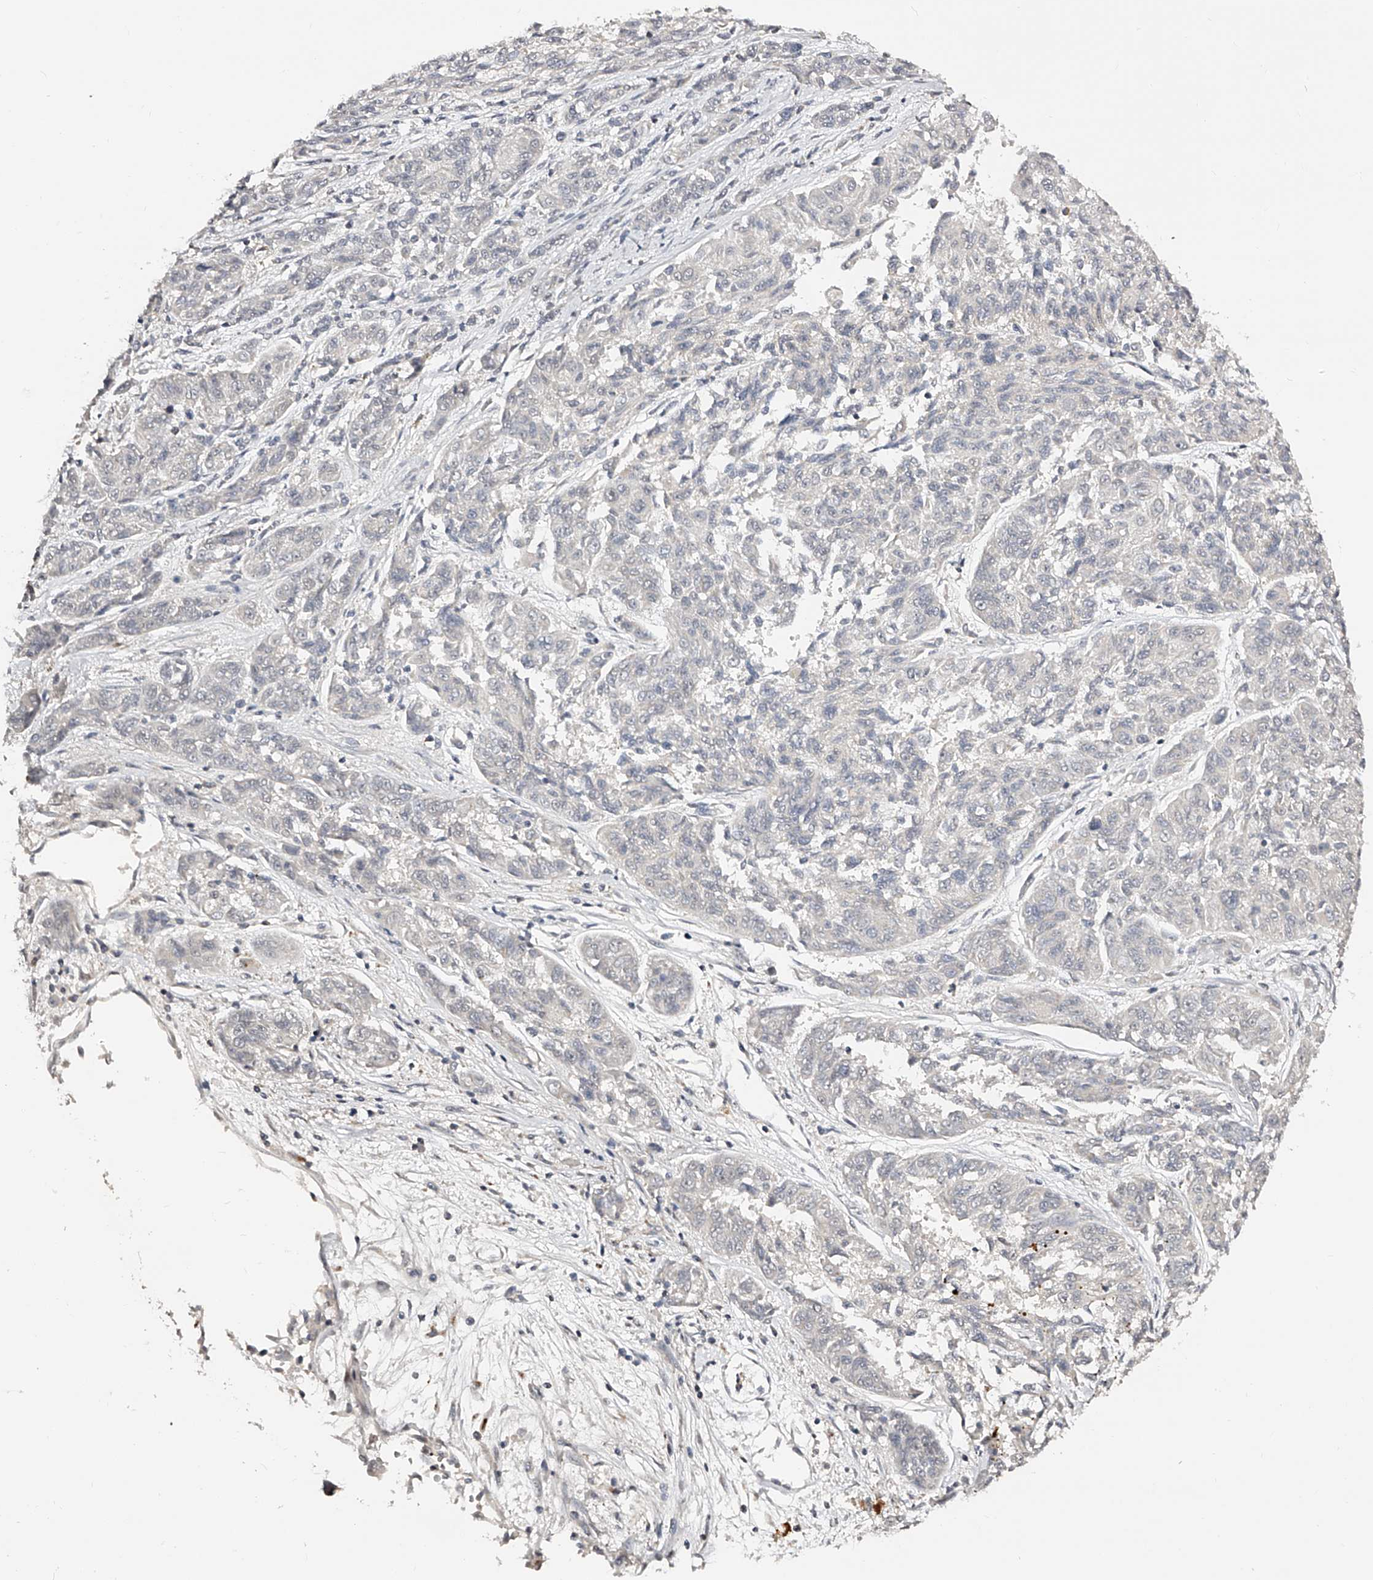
{"staining": {"intensity": "negative", "quantity": "none", "location": "none"}, "tissue": "melanoma", "cell_type": "Tumor cells", "image_type": "cancer", "snomed": [{"axis": "morphology", "description": "Malignant melanoma, NOS"}, {"axis": "topography", "description": "Skin"}], "caption": "Immunohistochemical staining of human malignant melanoma displays no significant staining in tumor cells.", "gene": "ZNF789", "patient": {"sex": "male", "age": 53}}